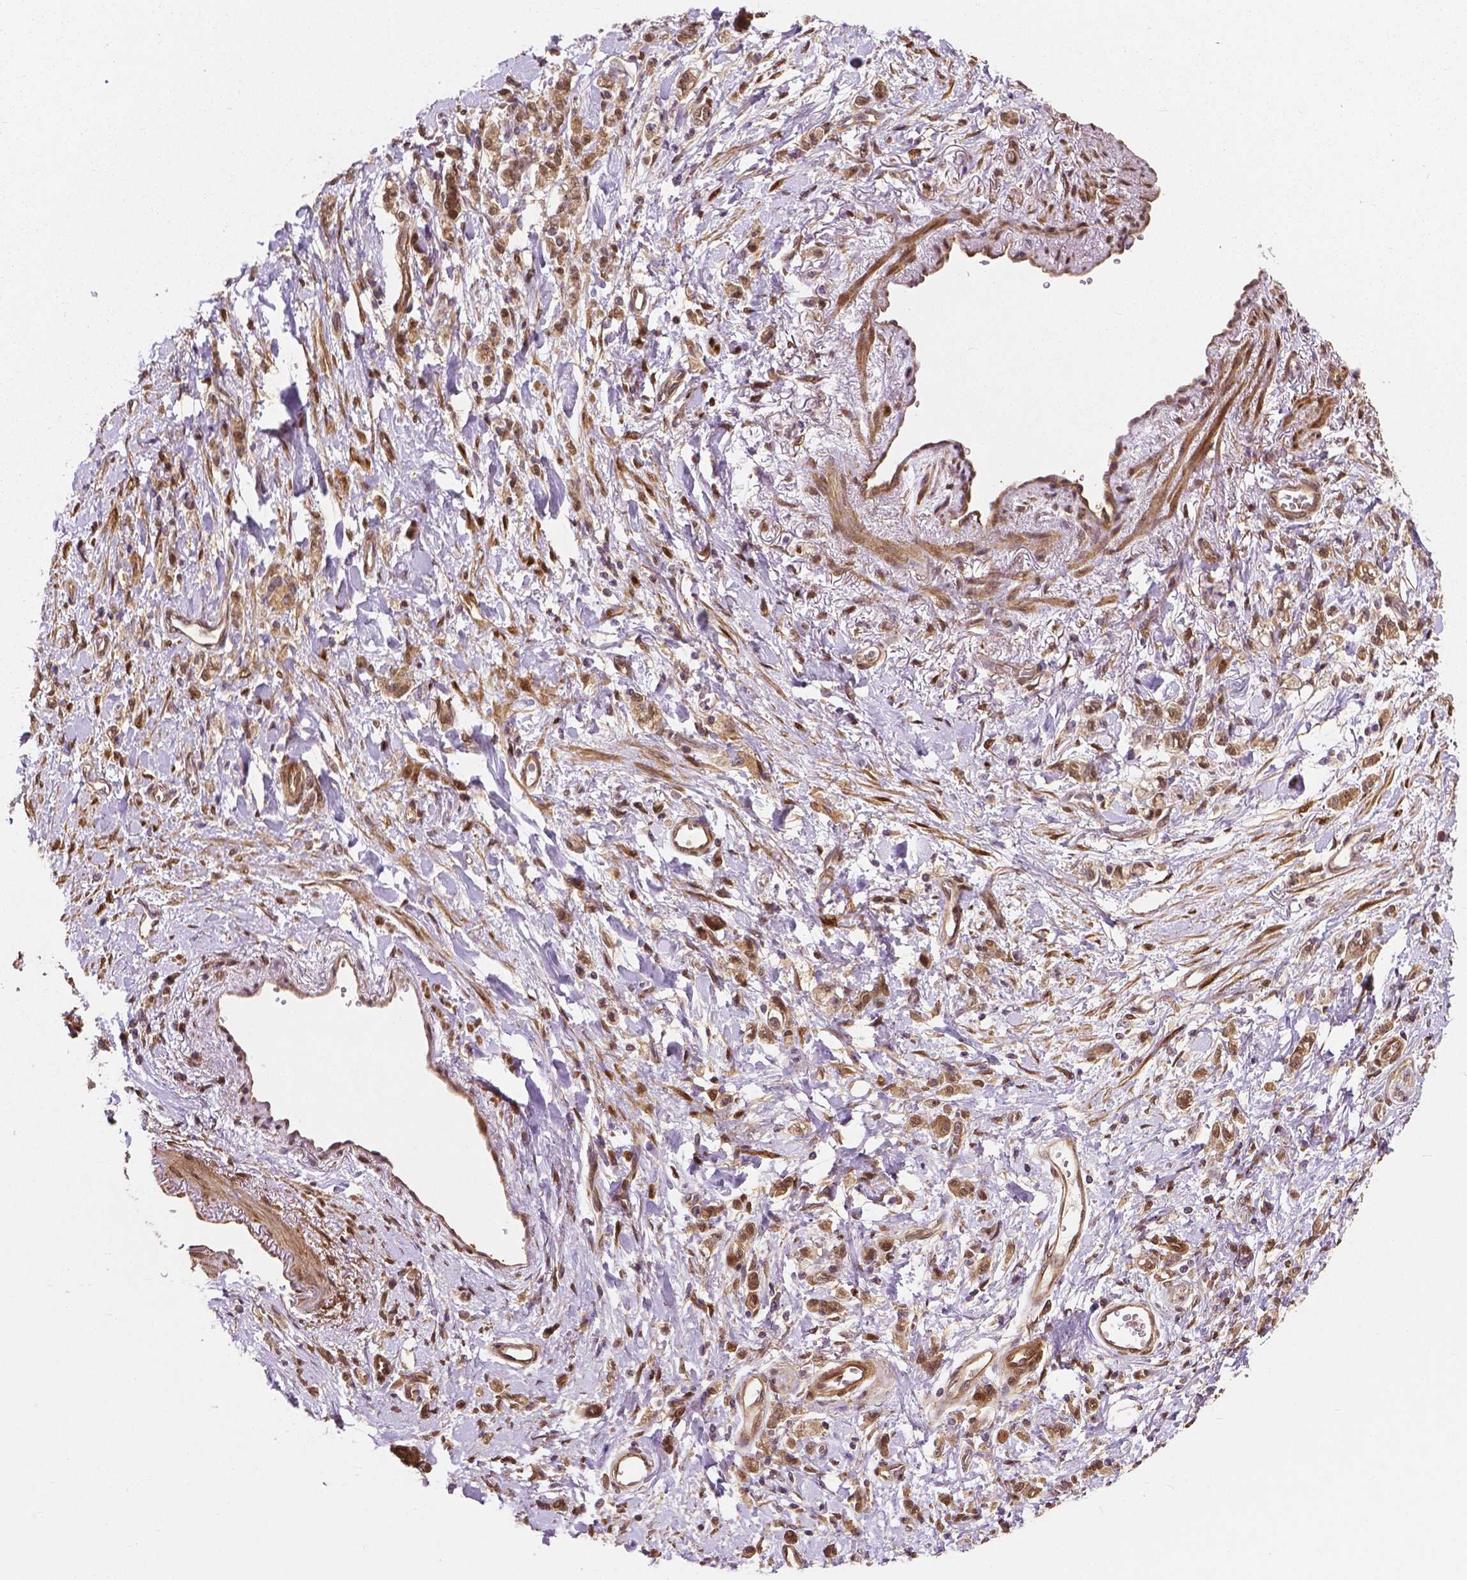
{"staining": {"intensity": "moderate", "quantity": ">75%", "location": "cytoplasmic/membranous,nuclear"}, "tissue": "stomach cancer", "cell_type": "Tumor cells", "image_type": "cancer", "snomed": [{"axis": "morphology", "description": "Adenocarcinoma, NOS"}, {"axis": "topography", "description": "Stomach"}], "caption": "There is medium levels of moderate cytoplasmic/membranous and nuclear staining in tumor cells of stomach cancer (adenocarcinoma), as demonstrated by immunohistochemical staining (brown color).", "gene": "YAP1", "patient": {"sex": "male", "age": 77}}